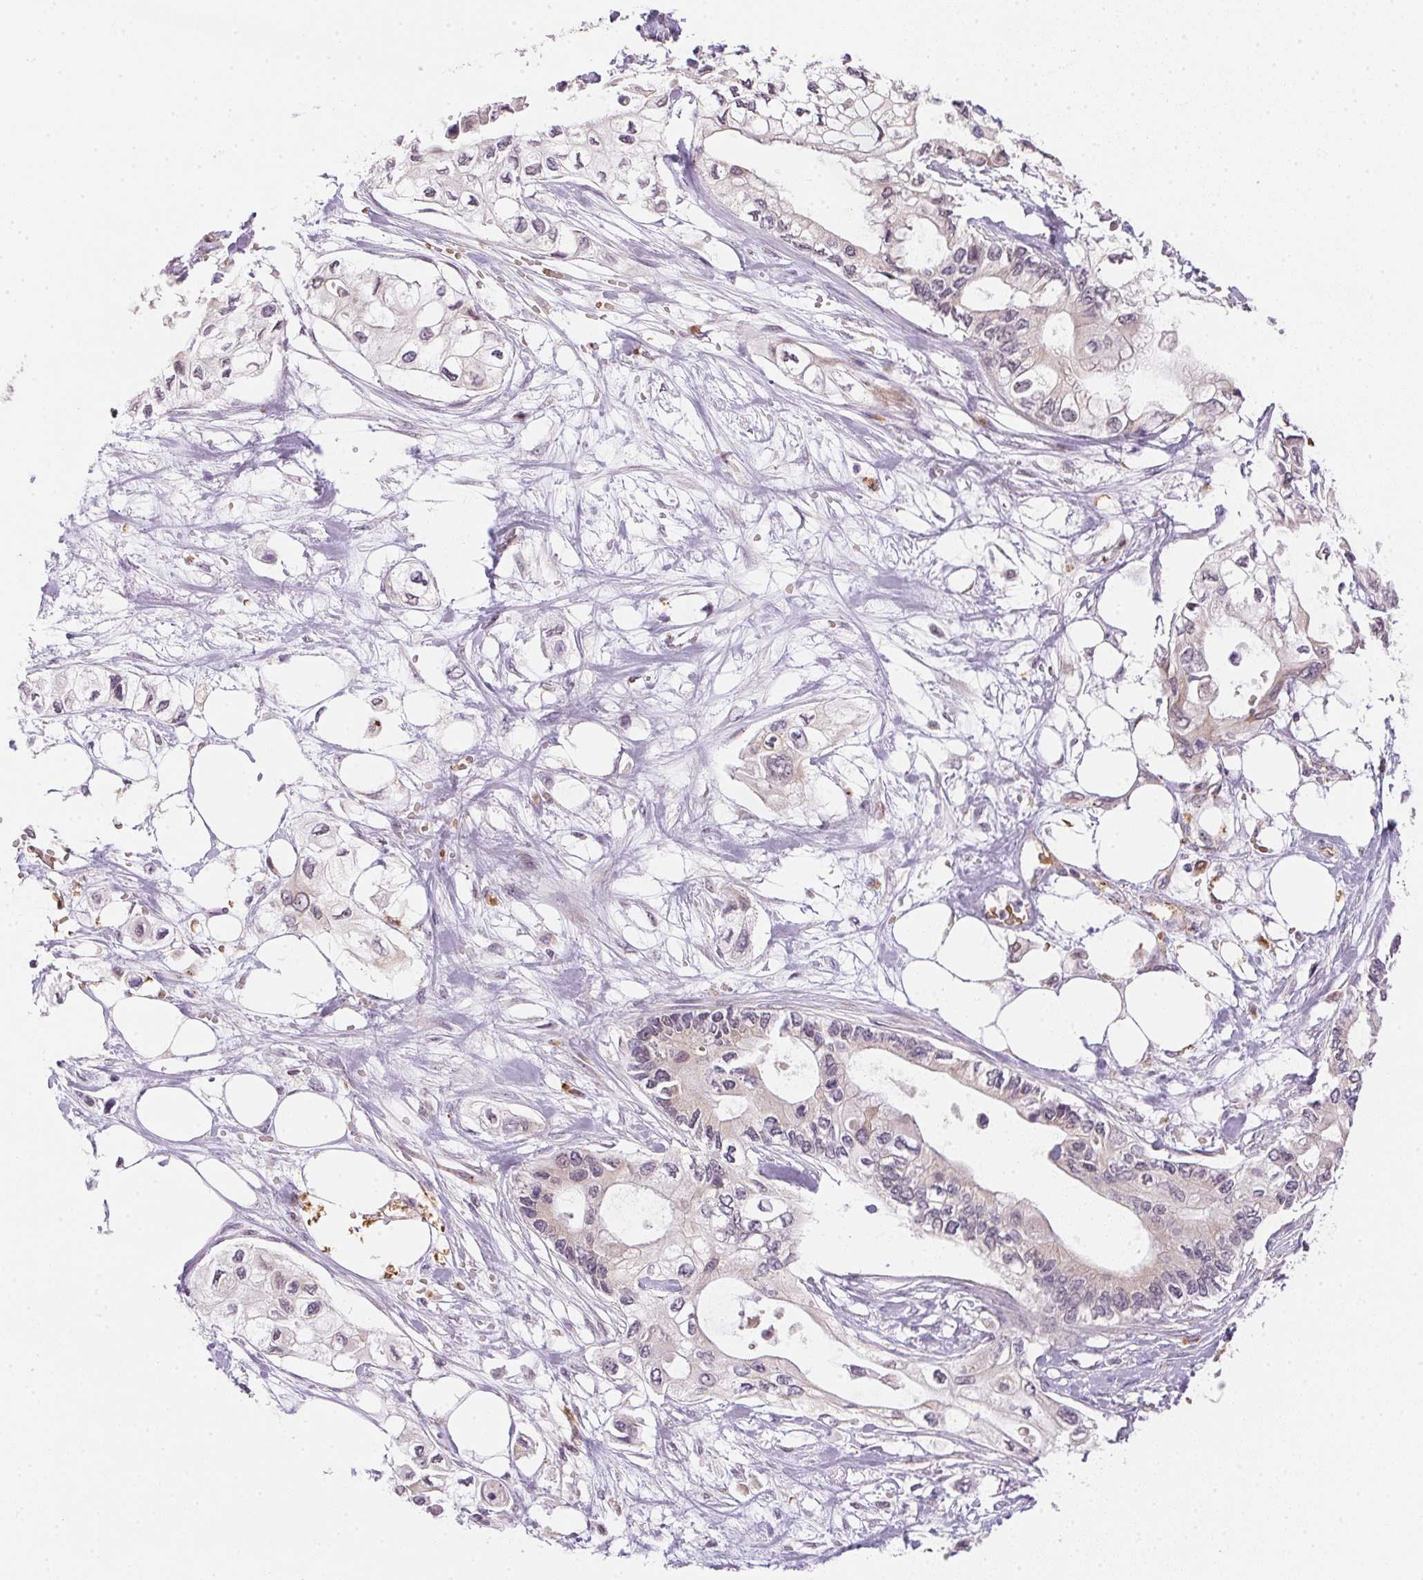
{"staining": {"intensity": "negative", "quantity": "none", "location": "none"}, "tissue": "pancreatic cancer", "cell_type": "Tumor cells", "image_type": "cancer", "snomed": [{"axis": "morphology", "description": "Adenocarcinoma, NOS"}, {"axis": "topography", "description": "Pancreas"}], "caption": "DAB immunohistochemical staining of adenocarcinoma (pancreatic) shows no significant staining in tumor cells. Brightfield microscopy of IHC stained with DAB (3,3'-diaminobenzidine) (brown) and hematoxylin (blue), captured at high magnification.", "gene": "METTL13", "patient": {"sex": "female", "age": 63}}